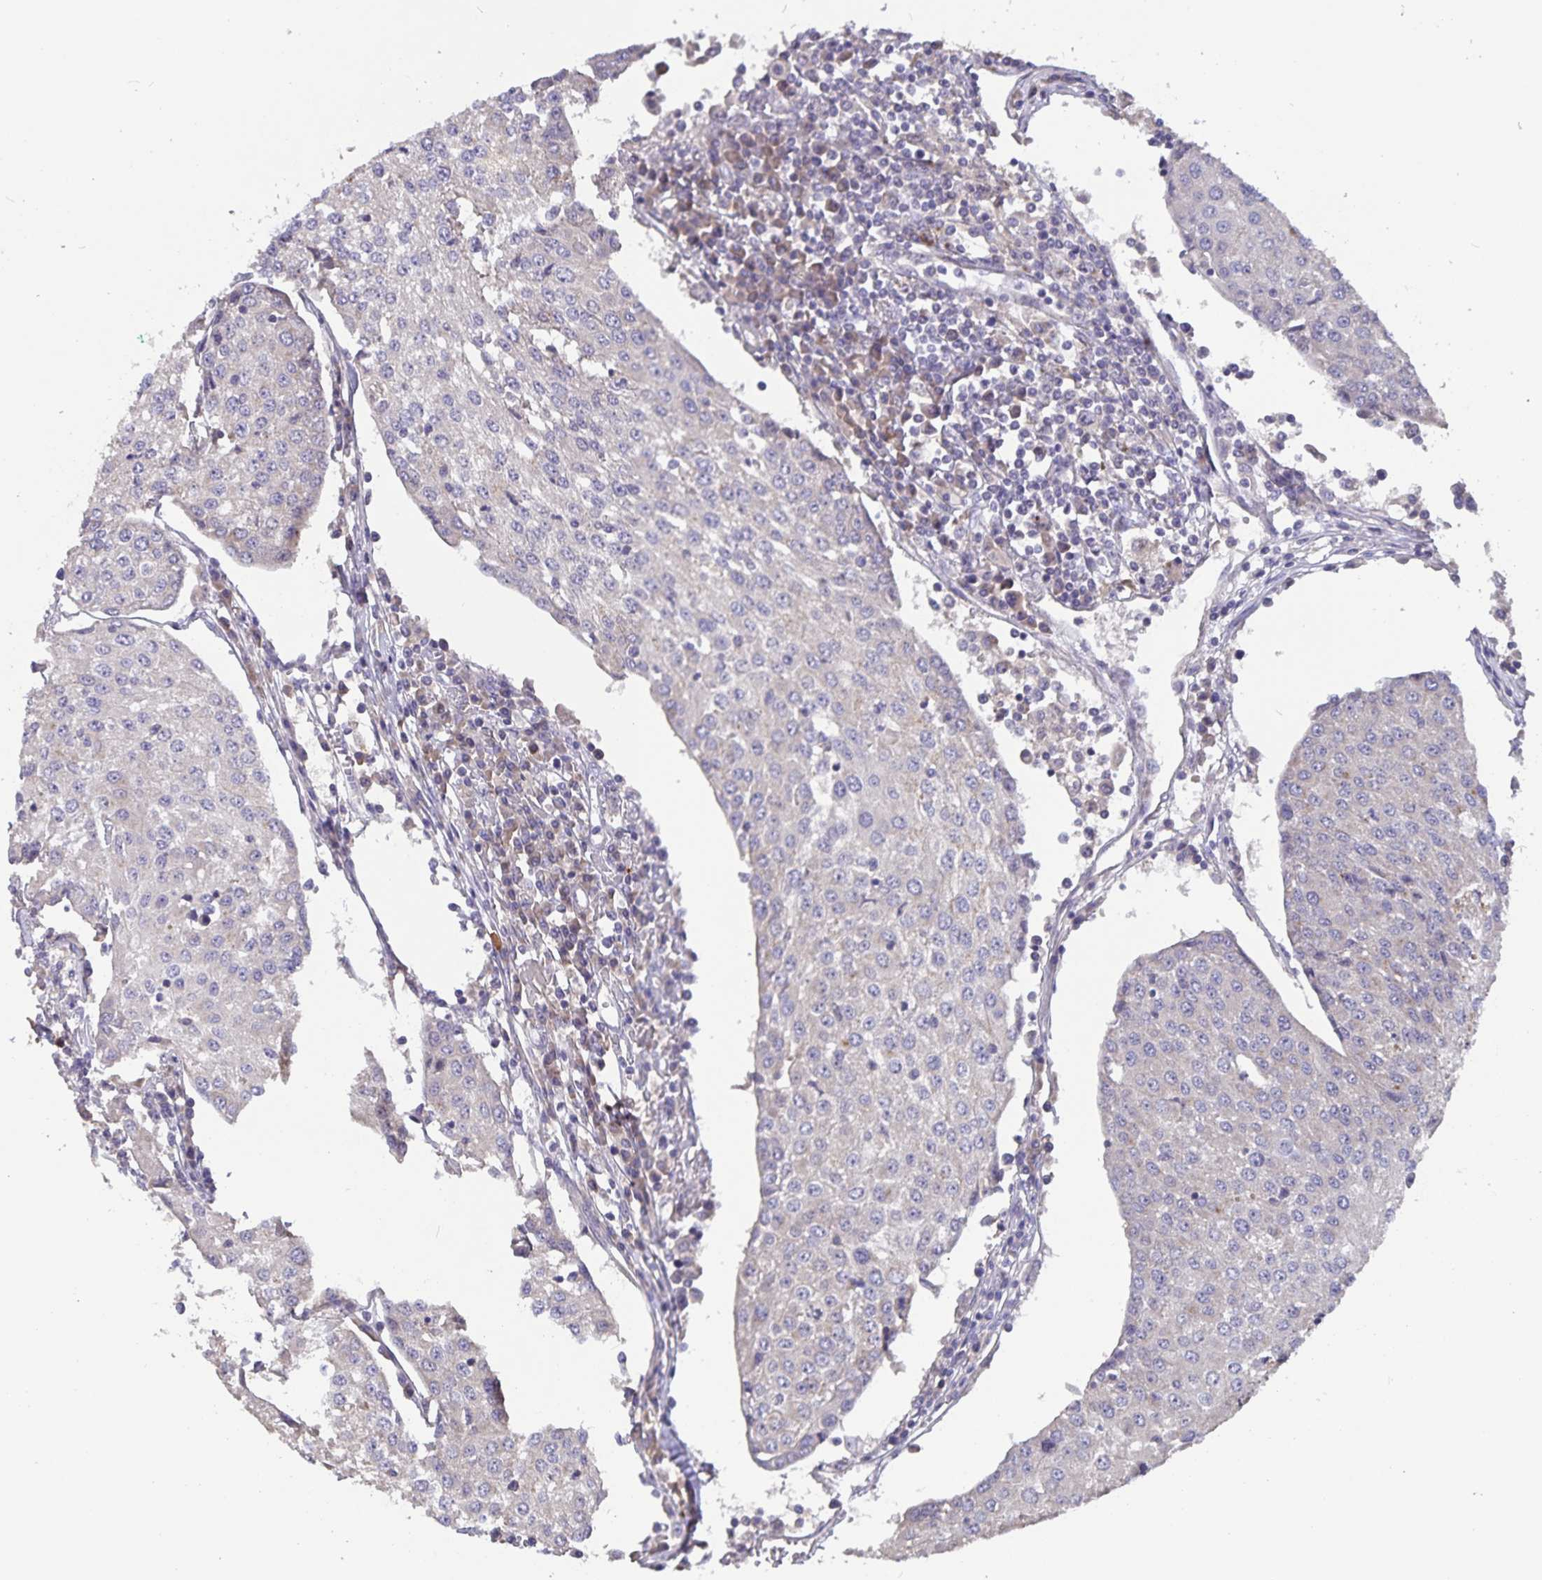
{"staining": {"intensity": "negative", "quantity": "none", "location": "none"}, "tissue": "urothelial cancer", "cell_type": "Tumor cells", "image_type": "cancer", "snomed": [{"axis": "morphology", "description": "Urothelial carcinoma, High grade"}, {"axis": "topography", "description": "Urinary bladder"}], "caption": "Urothelial carcinoma (high-grade) was stained to show a protein in brown. There is no significant positivity in tumor cells. (Brightfield microscopy of DAB immunohistochemistry at high magnification).", "gene": "FBXL16", "patient": {"sex": "female", "age": 85}}